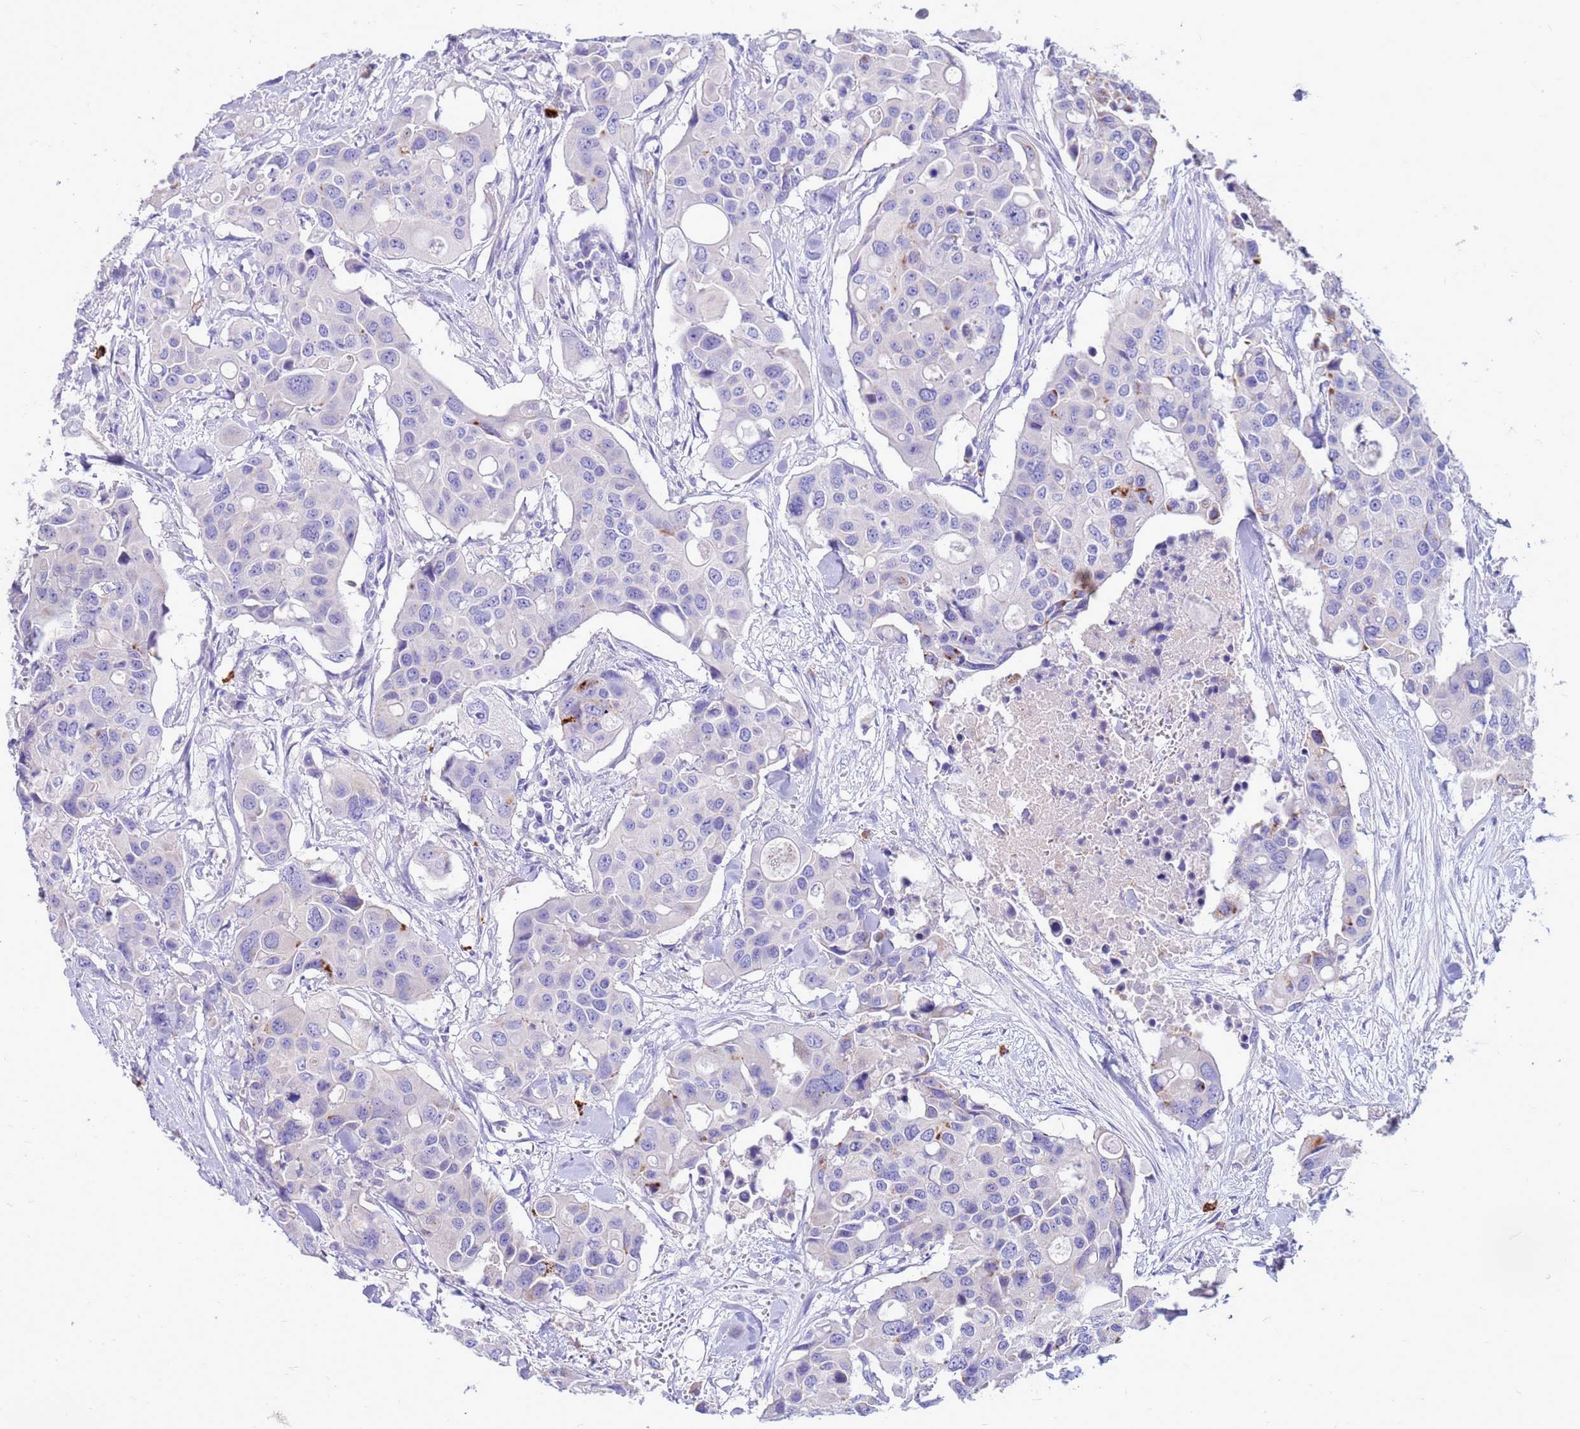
{"staining": {"intensity": "negative", "quantity": "none", "location": "none"}, "tissue": "colorectal cancer", "cell_type": "Tumor cells", "image_type": "cancer", "snomed": [{"axis": "morphology", "description": "Adenocarcinoma, NOS"}, {"axis": "topography", "description": "Colon"}], "caption": "A micrograph of human adenocarcinoma (colorectal) is negative for staining in tumor cells.", "gene": "PDE10A", "patient": {"sex": "male", "age": 77}}